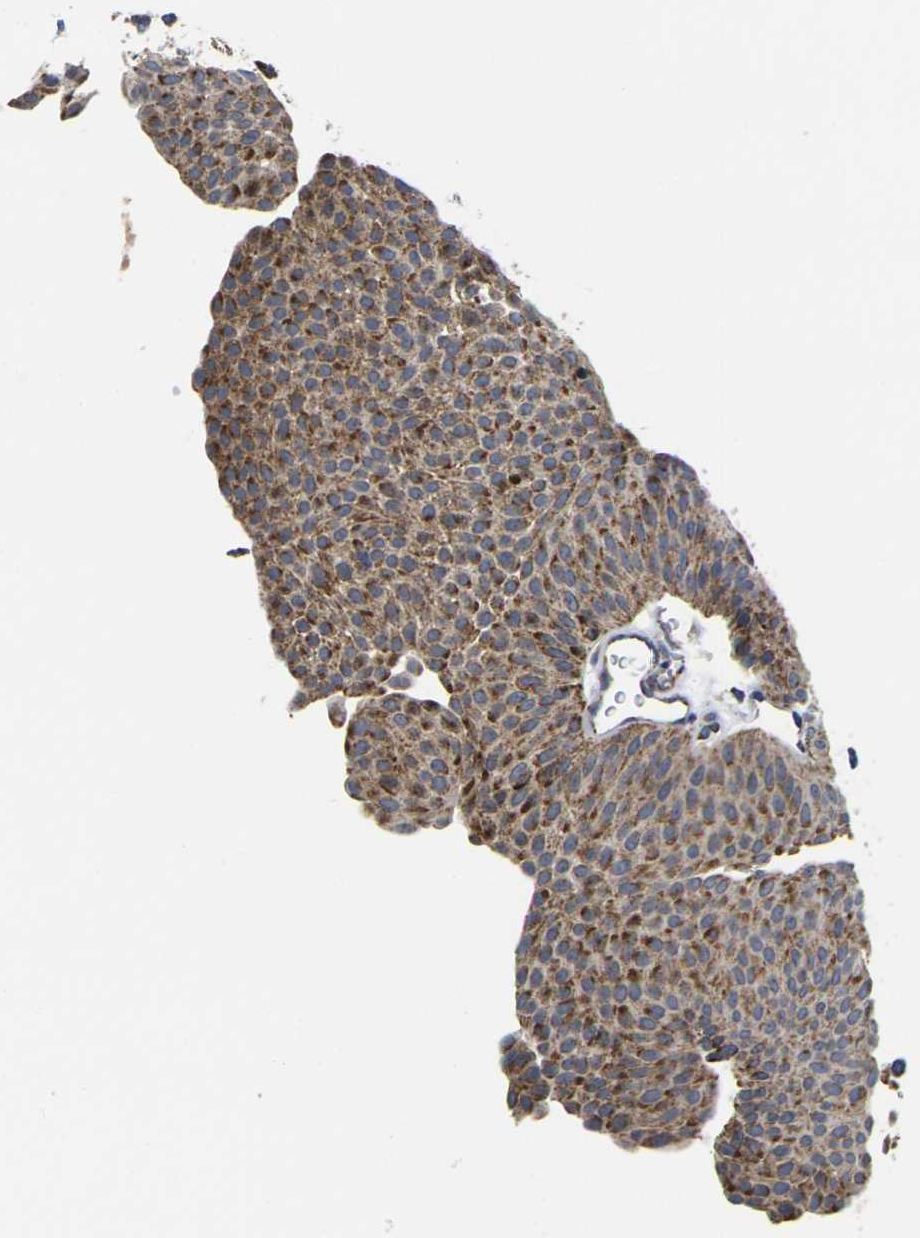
{"staining": {"intensity": "moderate", "quantity": ">75%", "location": "cytoplasmic/membranous"}, "tissue": "urothelial cancer", "cell_type": "Tumor cells", "image_type": "cancer", "snomed": [{"axis": "morphology", "description": "Urothelial carcinoma, Low grade"}, {"axis": "topography", "description": "Urinary bladder"}], "caption": "Brown immunohistochemical staining in urothelial cancer reveals moderate cytoplasmic/membranous expression in approximately >75% of tumor cells. (Brightfield microscopy of DAB IHC at high magnification).", "gene": "P2RY11", "patient": {"sex": "female", "age": 60}}